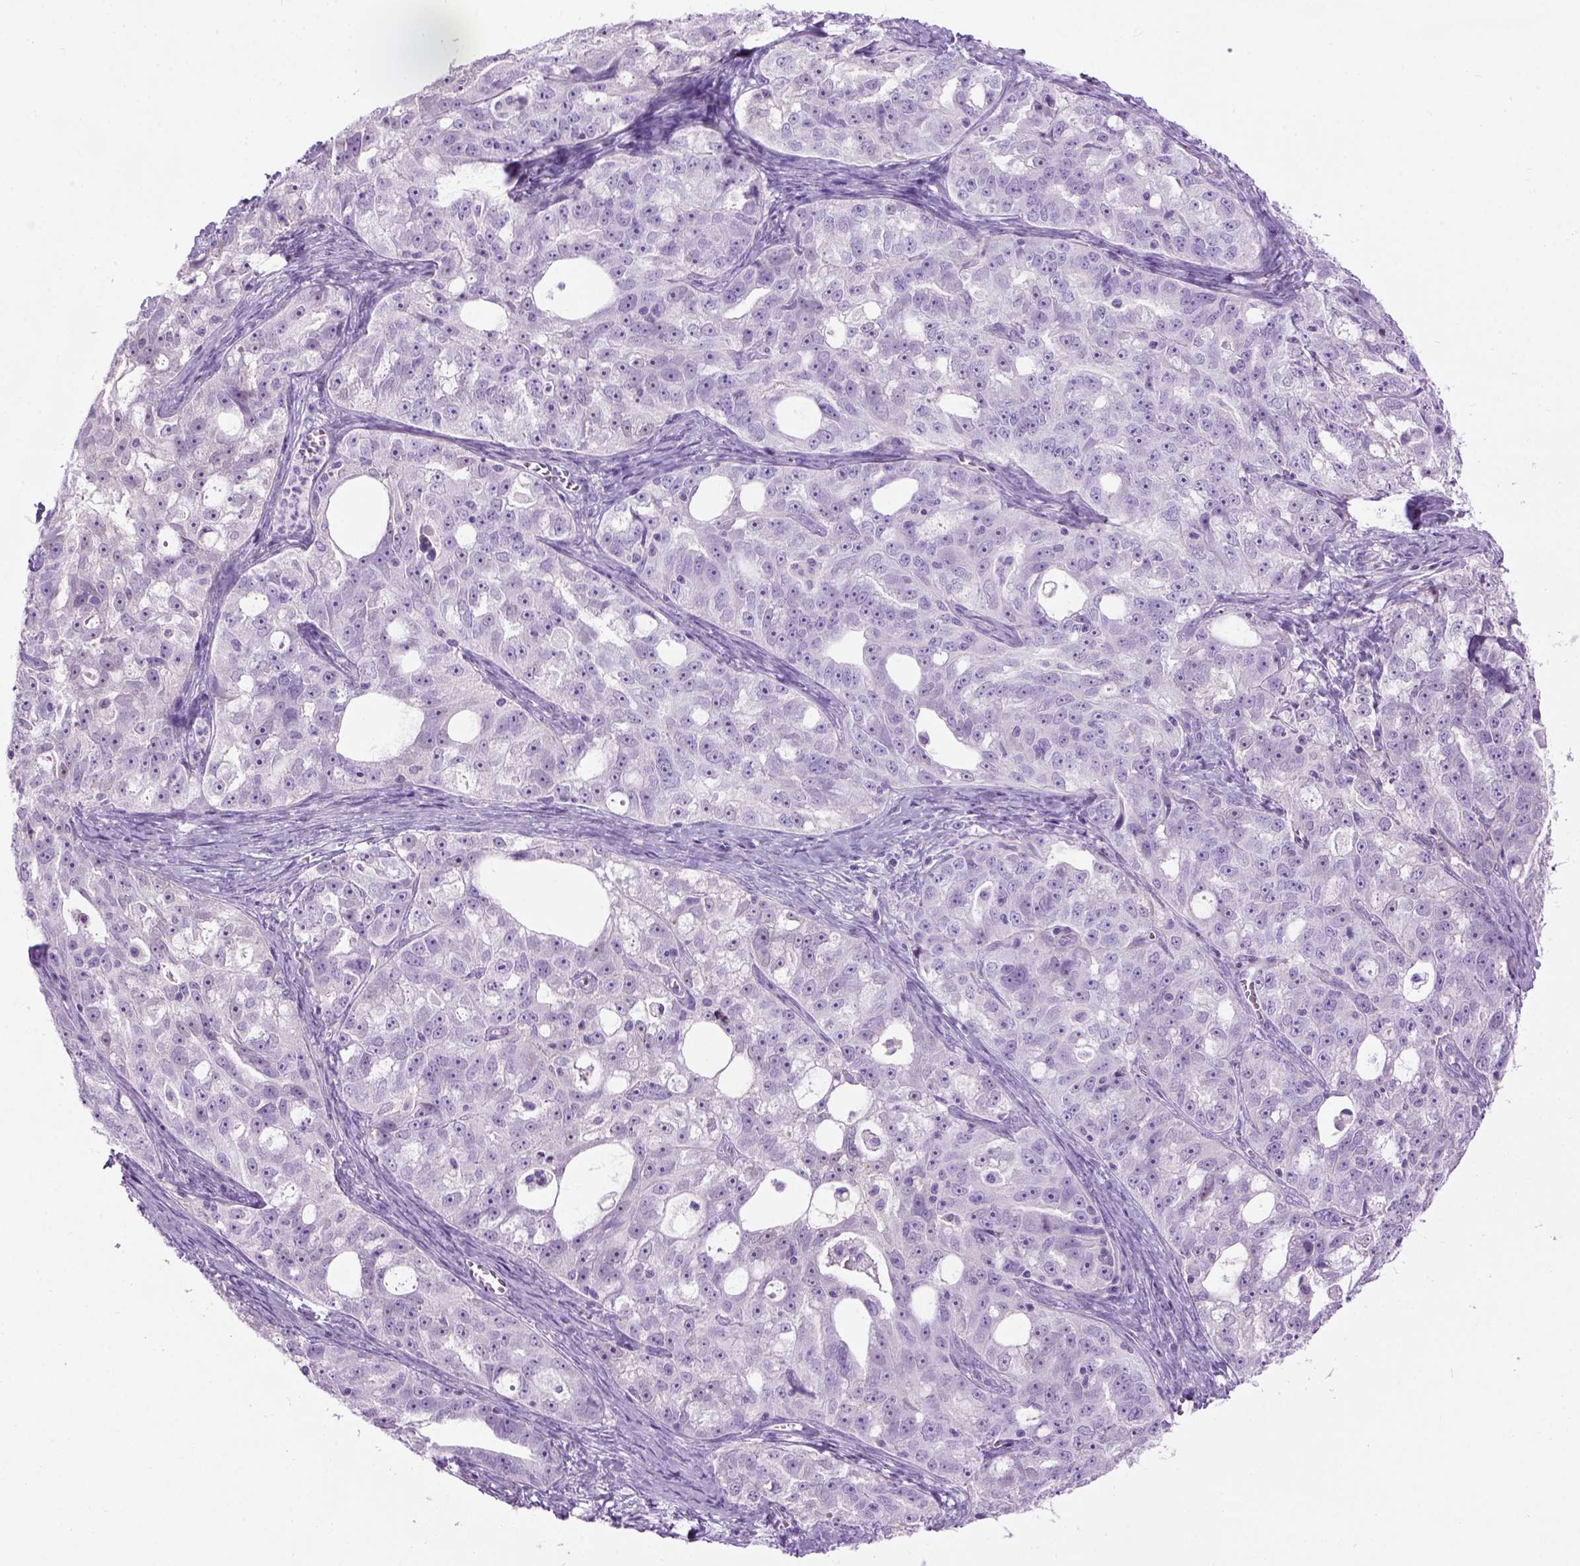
{"staining": {"intensity": "negative", "quantity": "none", "location": "none"}, "tissue": "ovarian cancer", "cell_type": "Tumor cells", "image_type": "cancer", "snomed": [{"axis": "morphology", "description": "Cystadenocarcinoma, serous, NOS"}, {"axis": "topography", "description": "Ovary"}], "caption": "Protein analysis of serous cystadenocarcinoma (ovarian) demonstrates no significant positivity in tumor cells.", "gene": "GABRB2", "patient": {"sex": "female", "age": 51}}